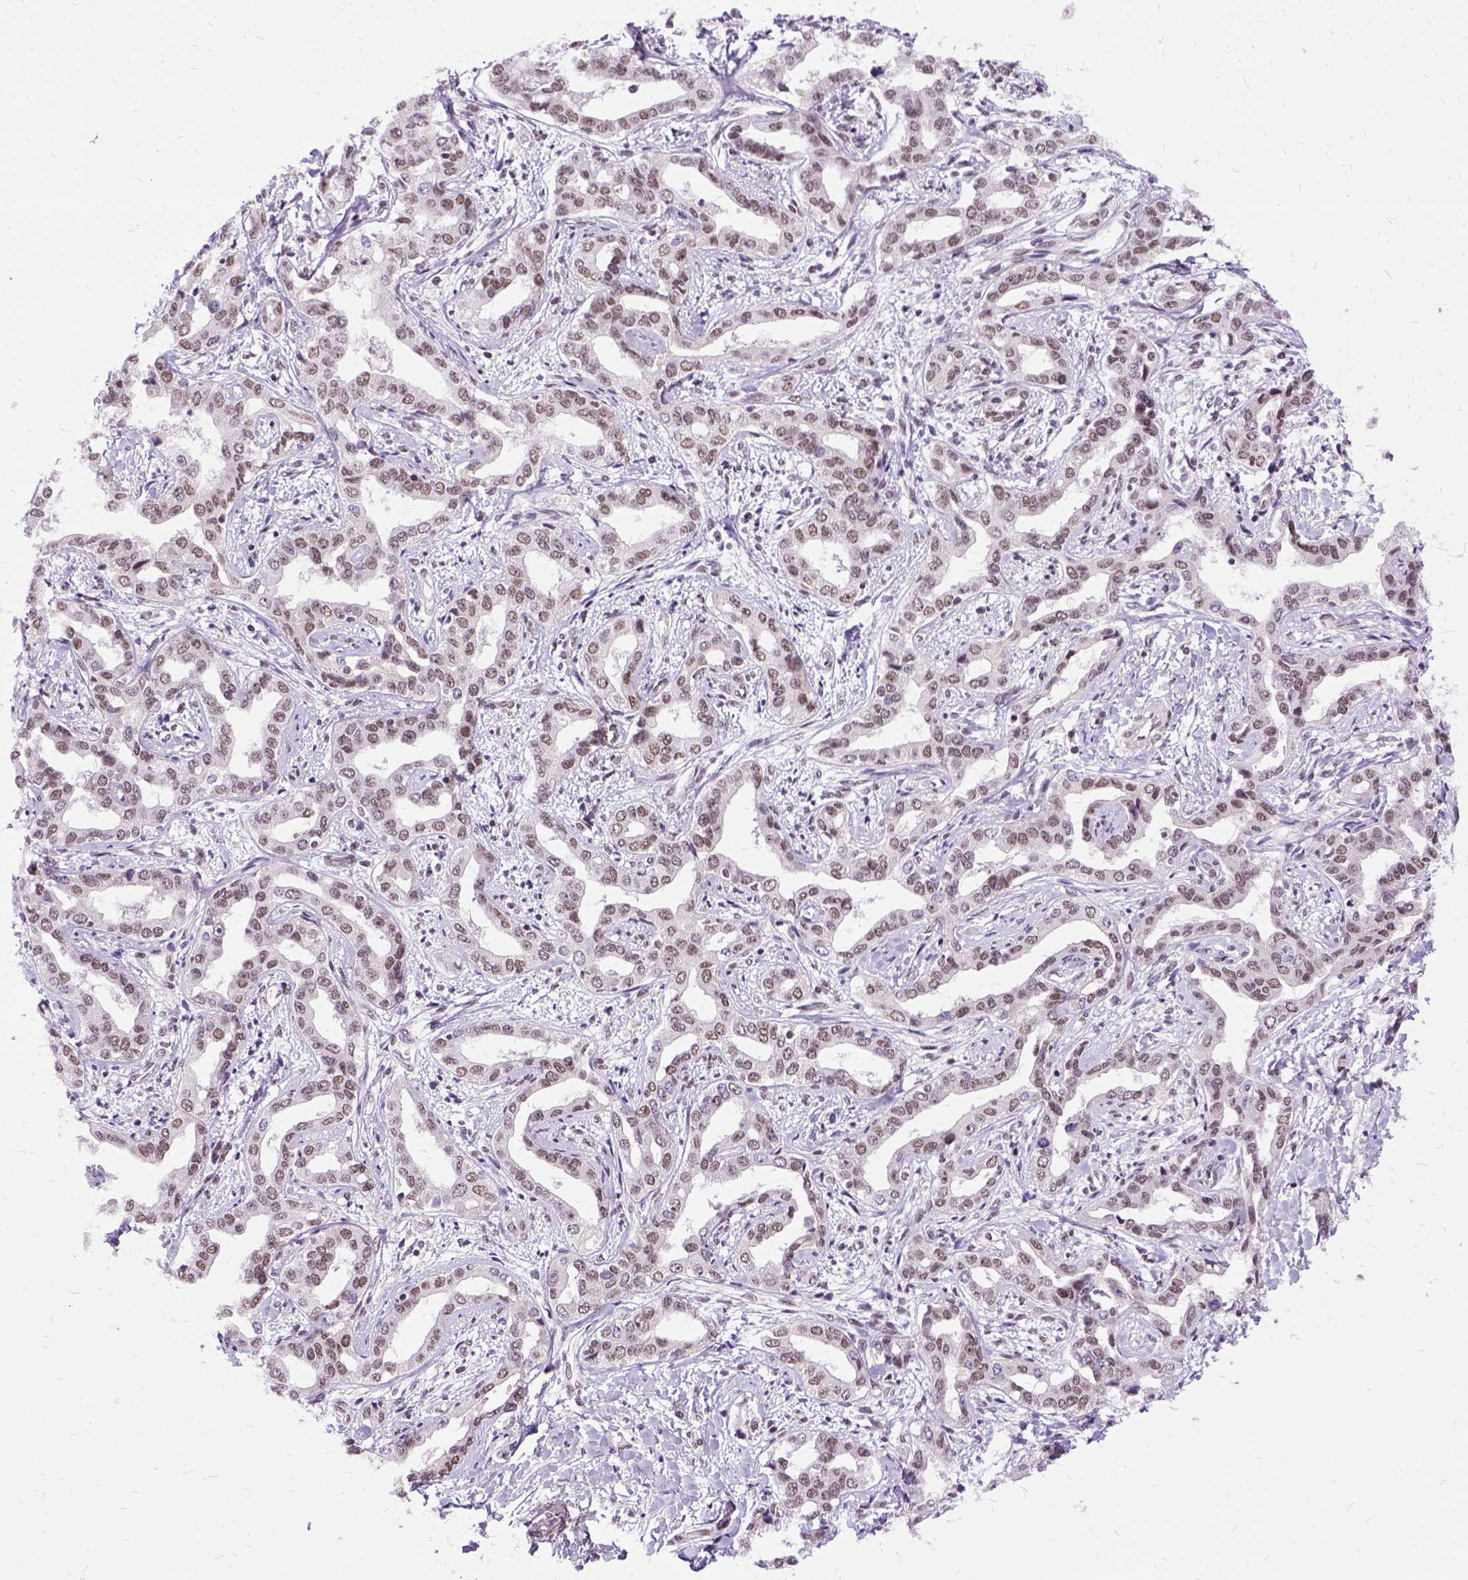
{"staining": {"intensity": "moderate", "quantity": "<25%", "location": "nuclear"}, "tissue": "liver cancer", "cell_type": "Tumor cells", "image_type": "cancer", "snomed": [{"axis": "morphology", "description": "Cholangiocarcinoma"}, {"axis": "topography", "description": "Liver"}], "caption": "Liver cholangiocarcinoma stained with a protein marker exhibits moderate staining in tumor cells.", "gene": "SETD1A", "patient": {"sex": "female", "age": 81}}